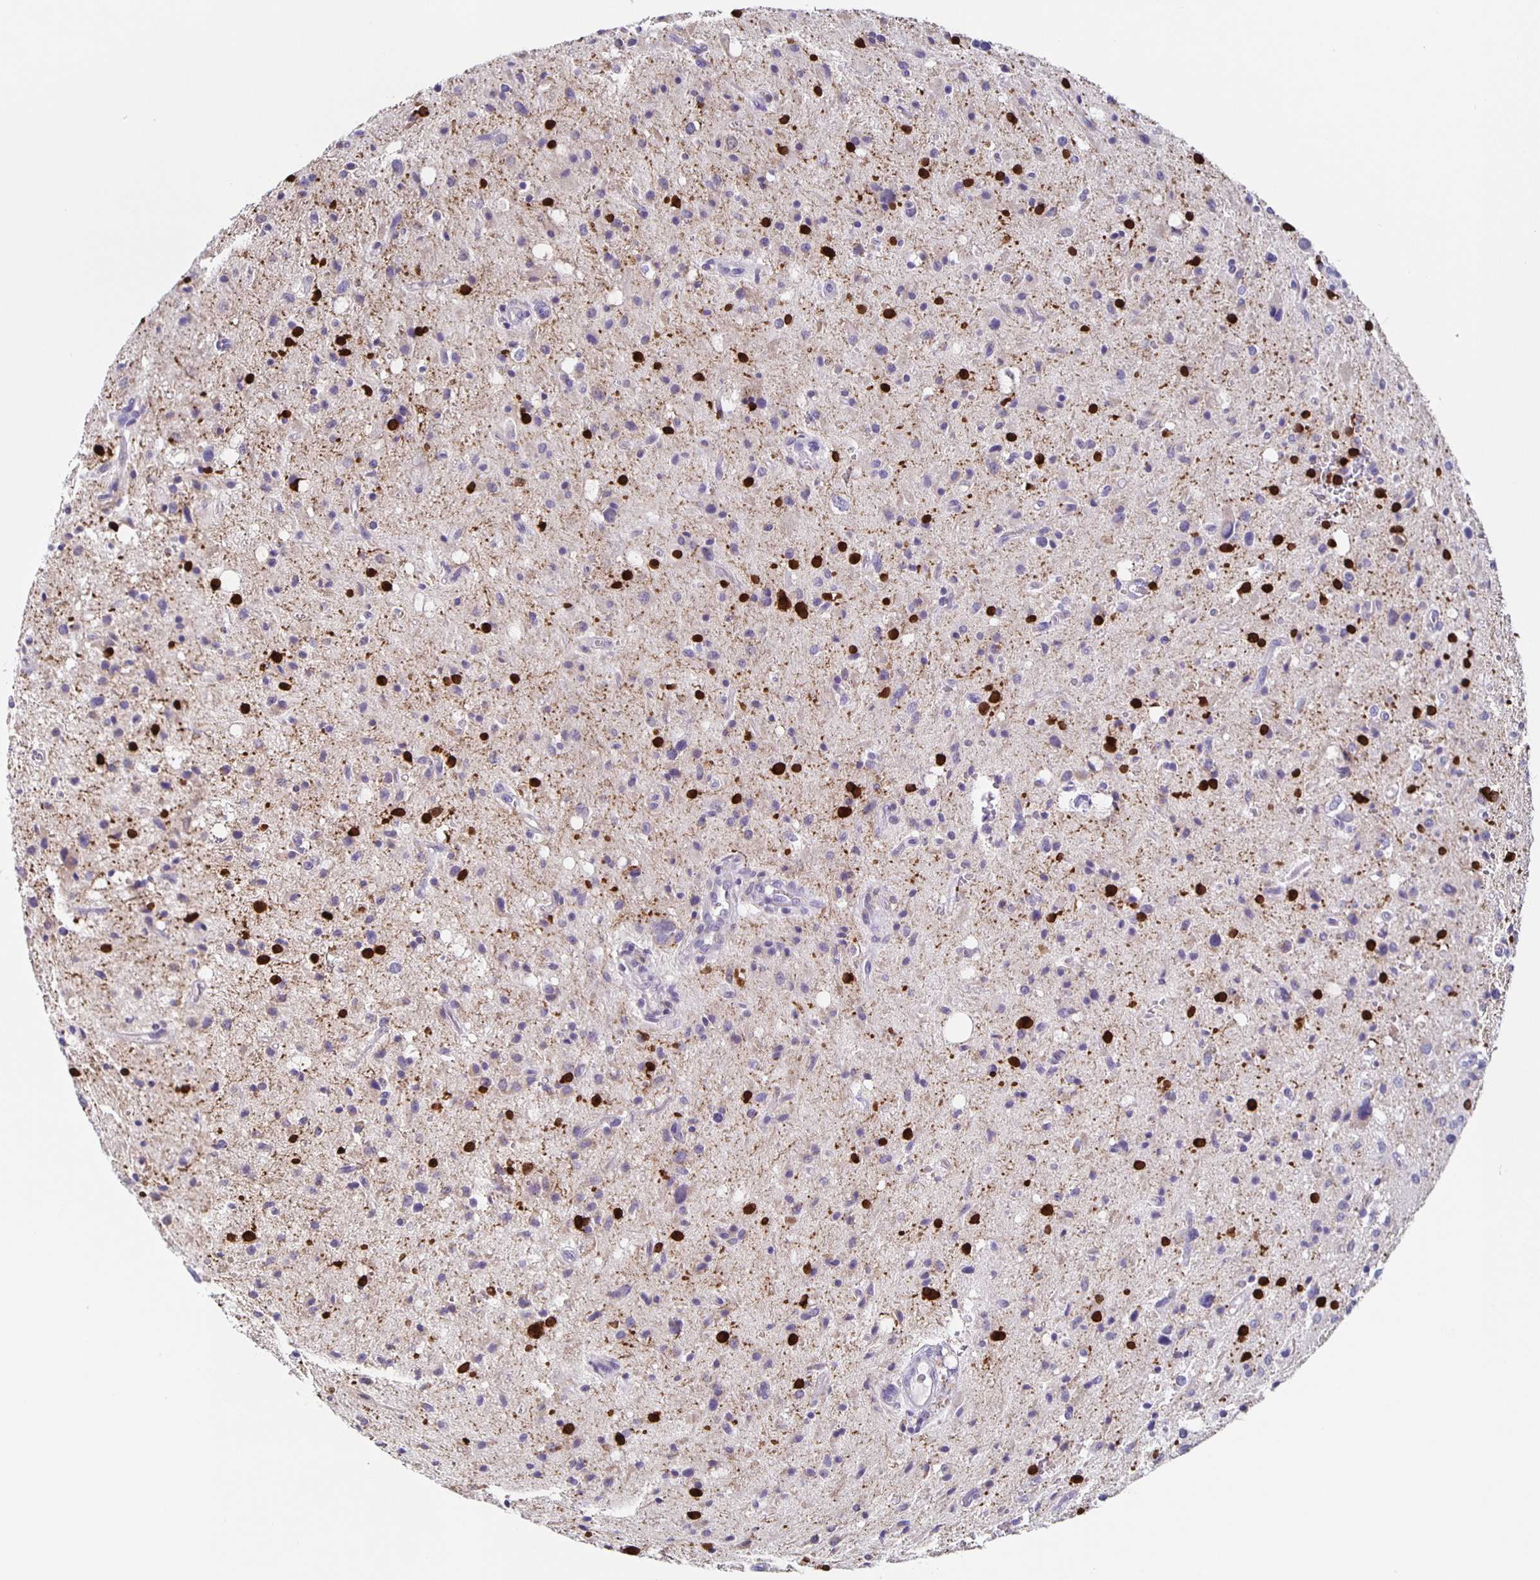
{"staining": {"intensity": "negative", "quantity": "none", "location": "none"}, "tissue": "glioma", "cell_type": "Tumor cells", "image_type": "cancer", "snomed": [{"axis": "morphology", "description": "Glioma, malignant, Low grade"}, {"axis": "topography", "description": "Brain"}], "caption": "Image shows no protein positivity in tumor cells of glioma tissue. Nuclei are stained in blue.", "gene": "TPPP", "patient": {"sex": "female", "age": 58}}